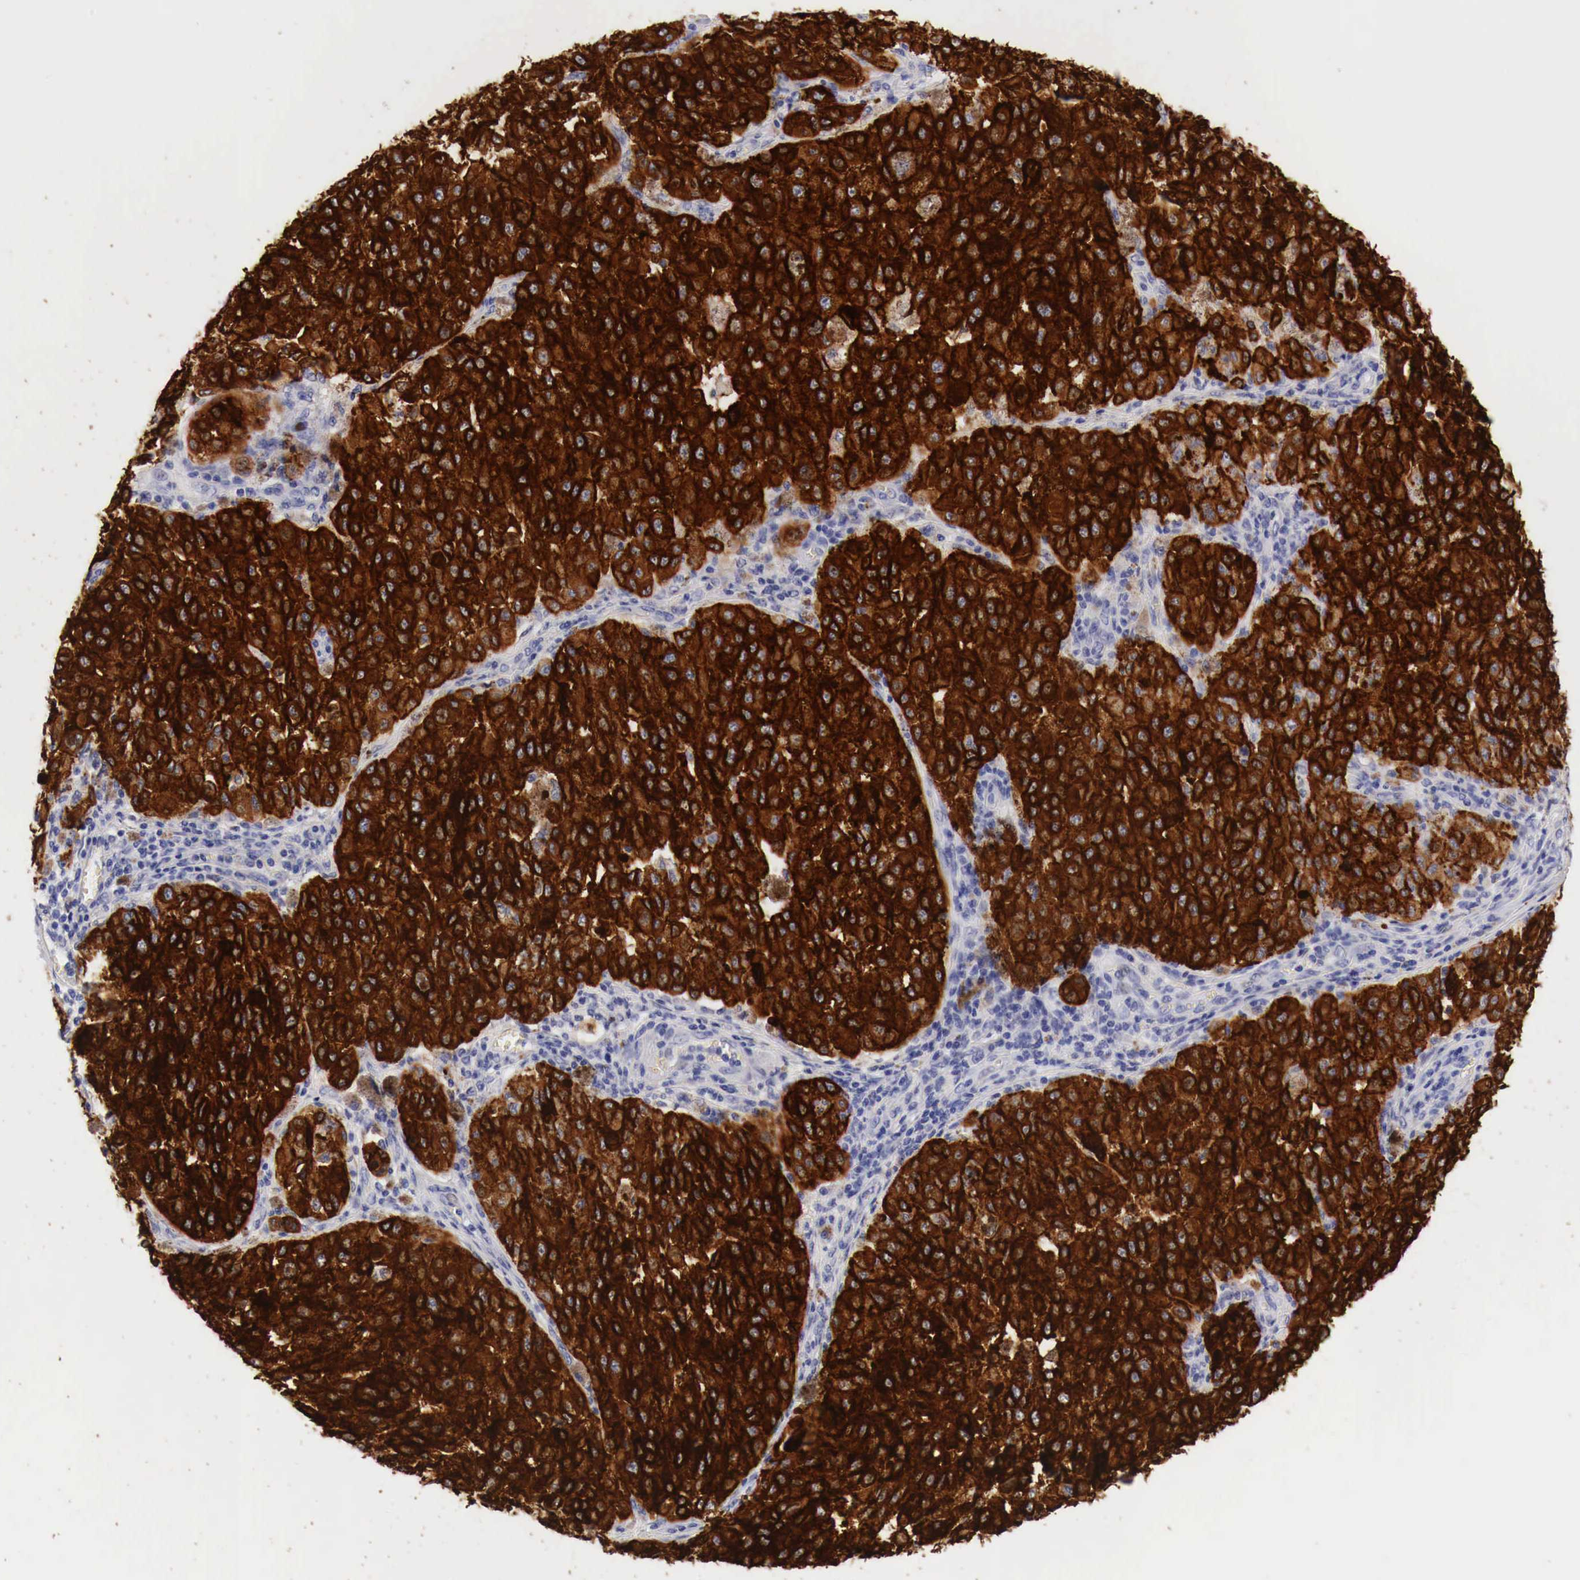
{"staining": {"intensity": "strong", "quantity": ">75%", "location": "cytoplasmic/membranous"}, "tissue": "melanoma", "cell_type": "Tumor cells", "image_type": "cancer", "snomed": [{"axis": "morphology", "description": "Malignant melanoma, NOS"}, {"axis": "topography", "description": "Skin"}], "caption": "Melanoma stained for a protein (brown) displays strong cytoplasmic/membranous positive expression in about >75% of tumor cells.", "gene": "TYR", "patient": {"sex": "female", "age": 64}}